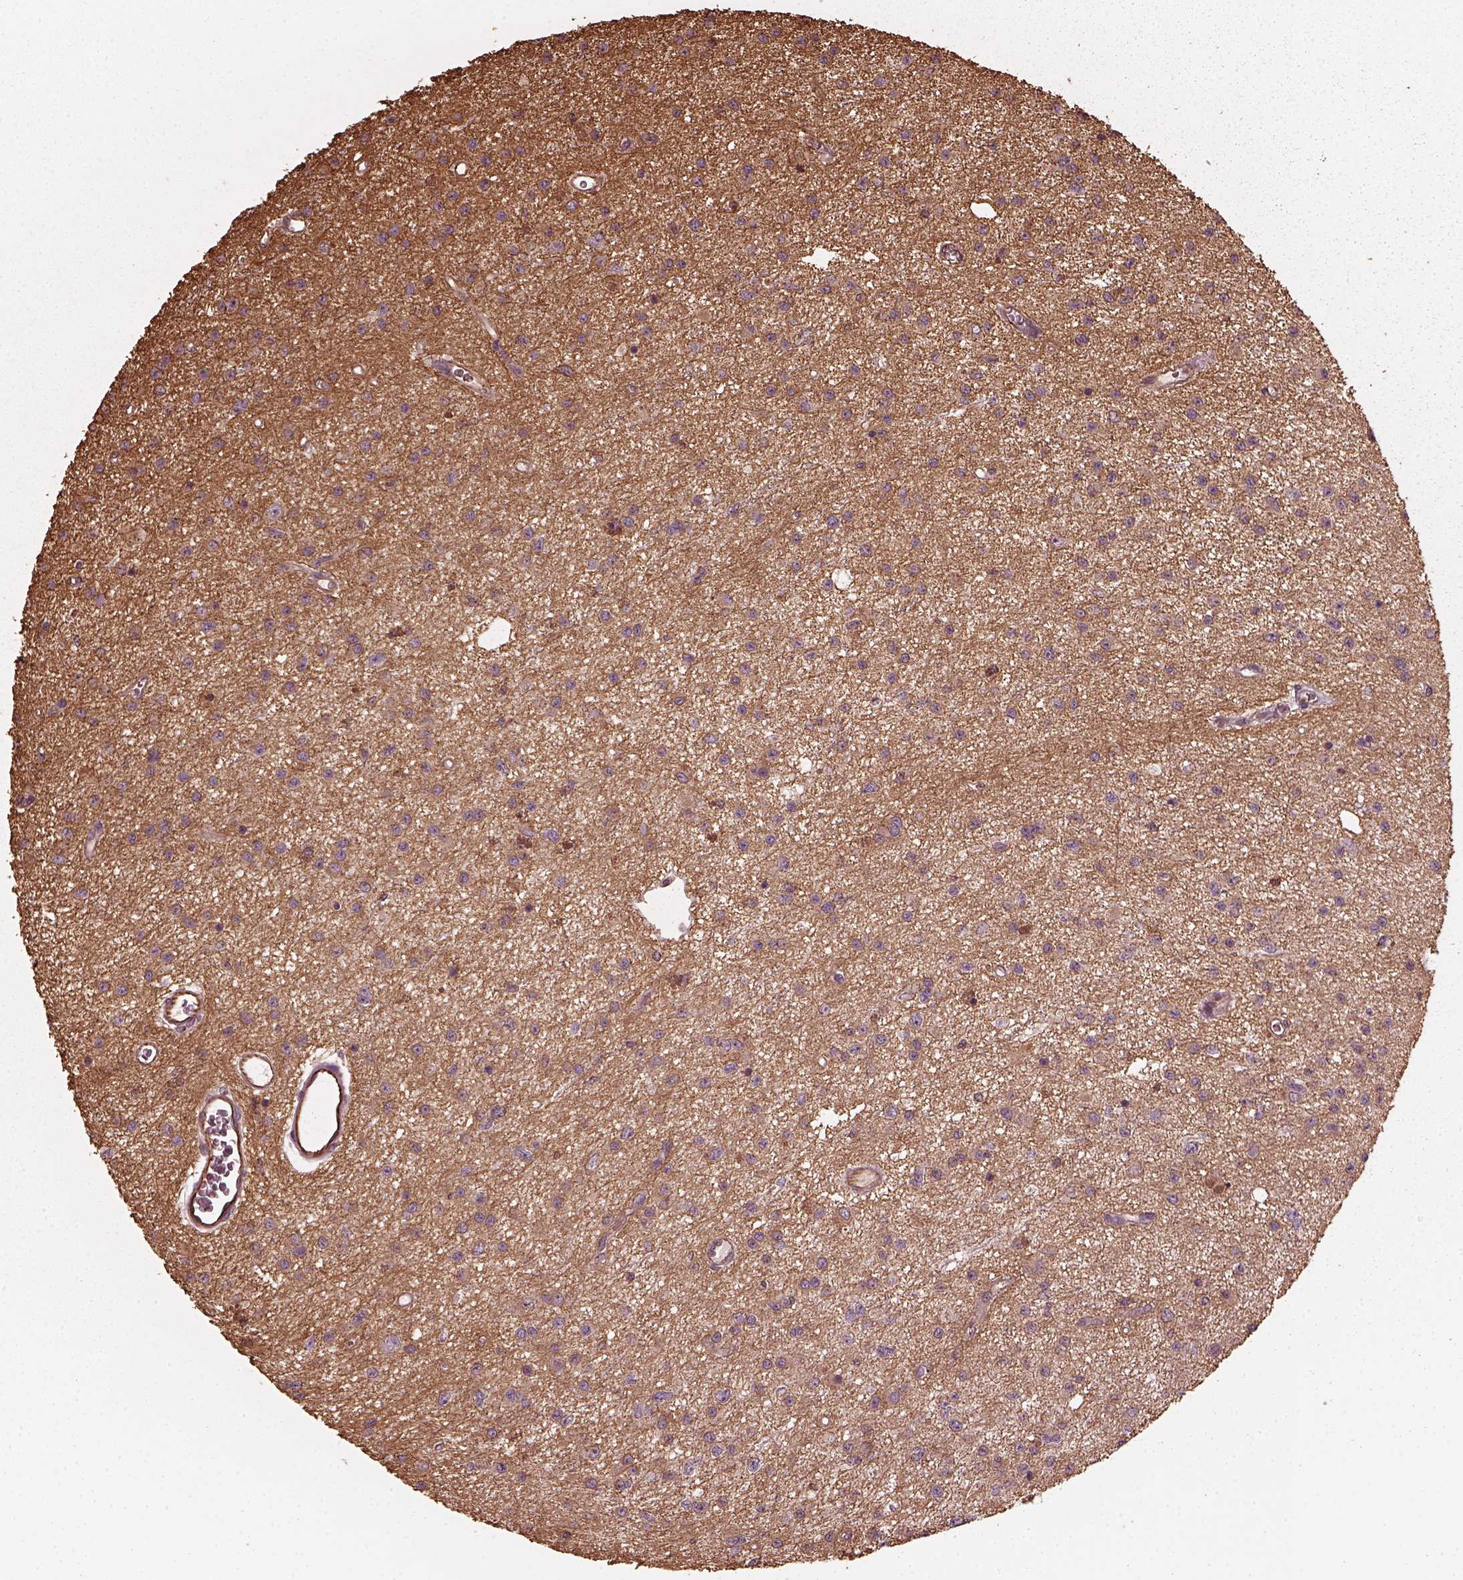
{"staining": {"intensity": "moderate", "quantity": ">75%", "location": "cytoplasmic/membranous"}, "tissue": "glioma", "cell_type": "Tumor cells", "image_type": "cancer", "snomed": [{"axis": "morphology", "description": "Glioma, malignant, Low grade"}, {"axis": "topography", "description": "Brain"}], "caption": "The micrograph demonstrates staining of low-grade glioma (malignant), revealing moderate cytoplasmic/membranous protein positivity (brown color) within tumor cells.", "gene": "GTPBP1", "patient": {"sex": "female", "age": 45}}